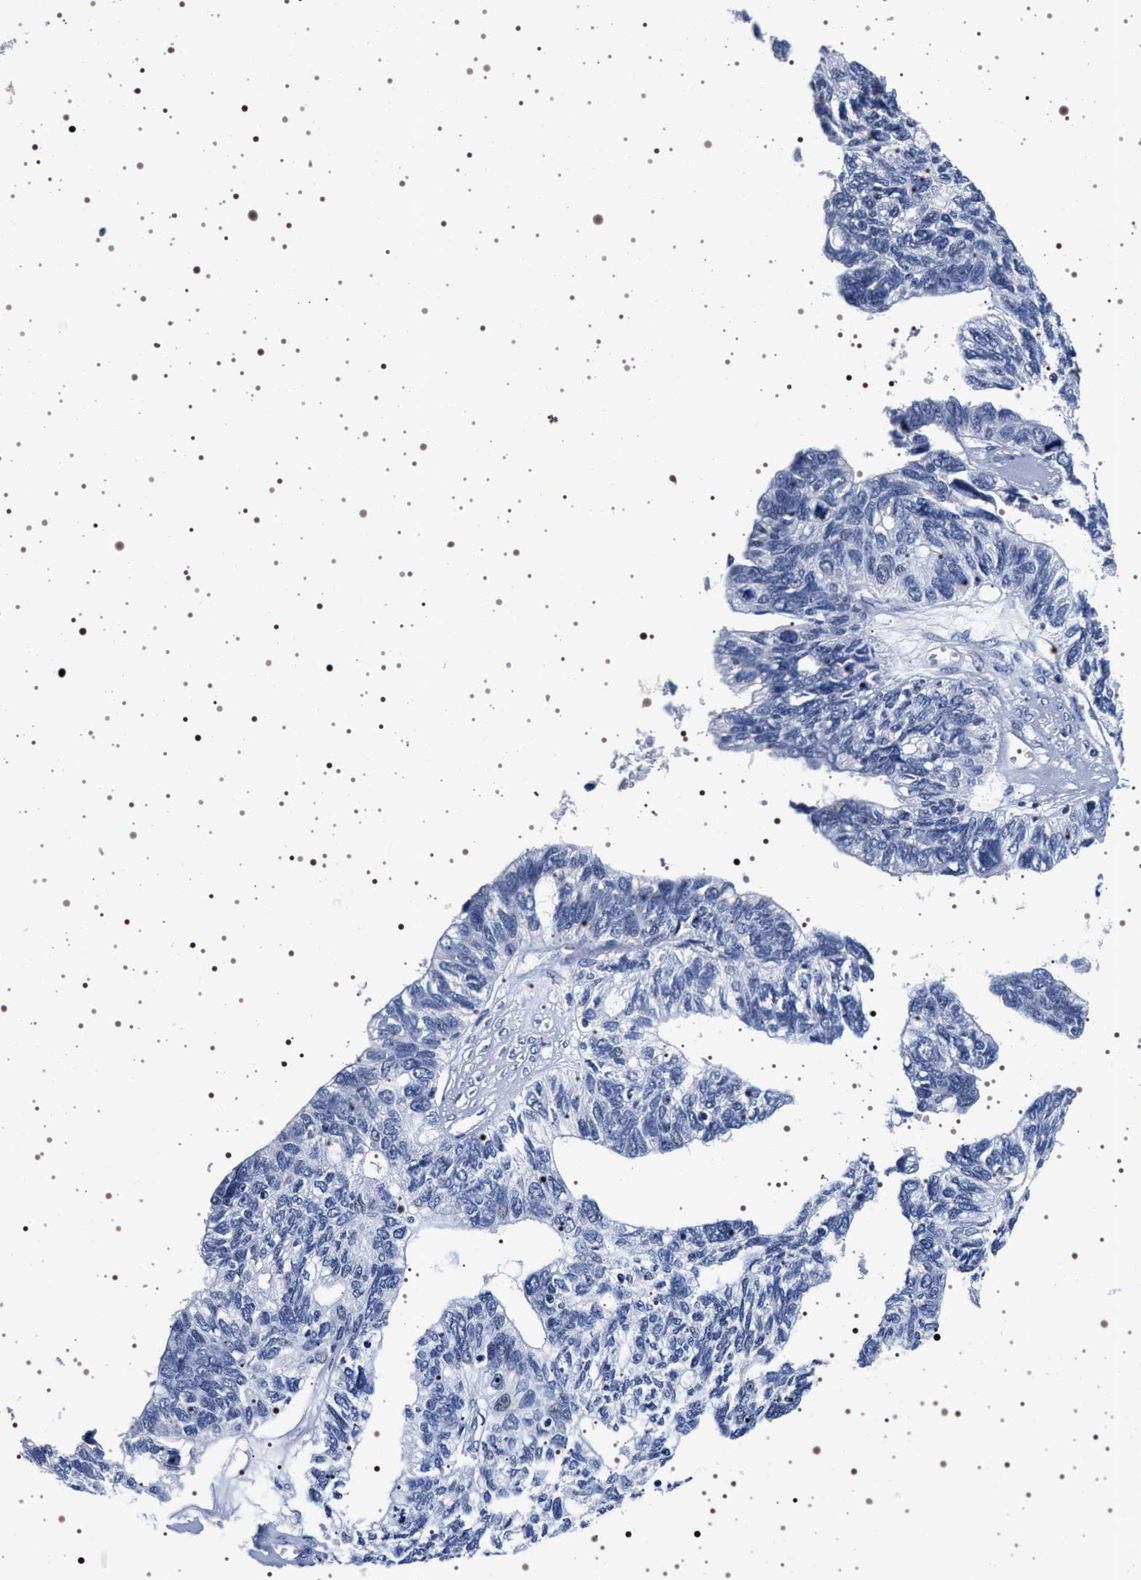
{"staining": {"intensity": "negative", "quantity": "none", "location": "none"}, "tissue": "ovarian cancer", "cell_type": "Tumor cells", "image_type": "cancer", "snomed": [{"axis": "morphology", "description": "Cystadenocarcinoma, serous, NOS"}, {"axis": "topography", "description": "Ovary"}], "caption": "The micrograph reveals no staining of tumor cells in serous cystadenocarcinoma (ovarian).", "gene": "SYN1", "patient": {"sex": "female", "age": 79}}